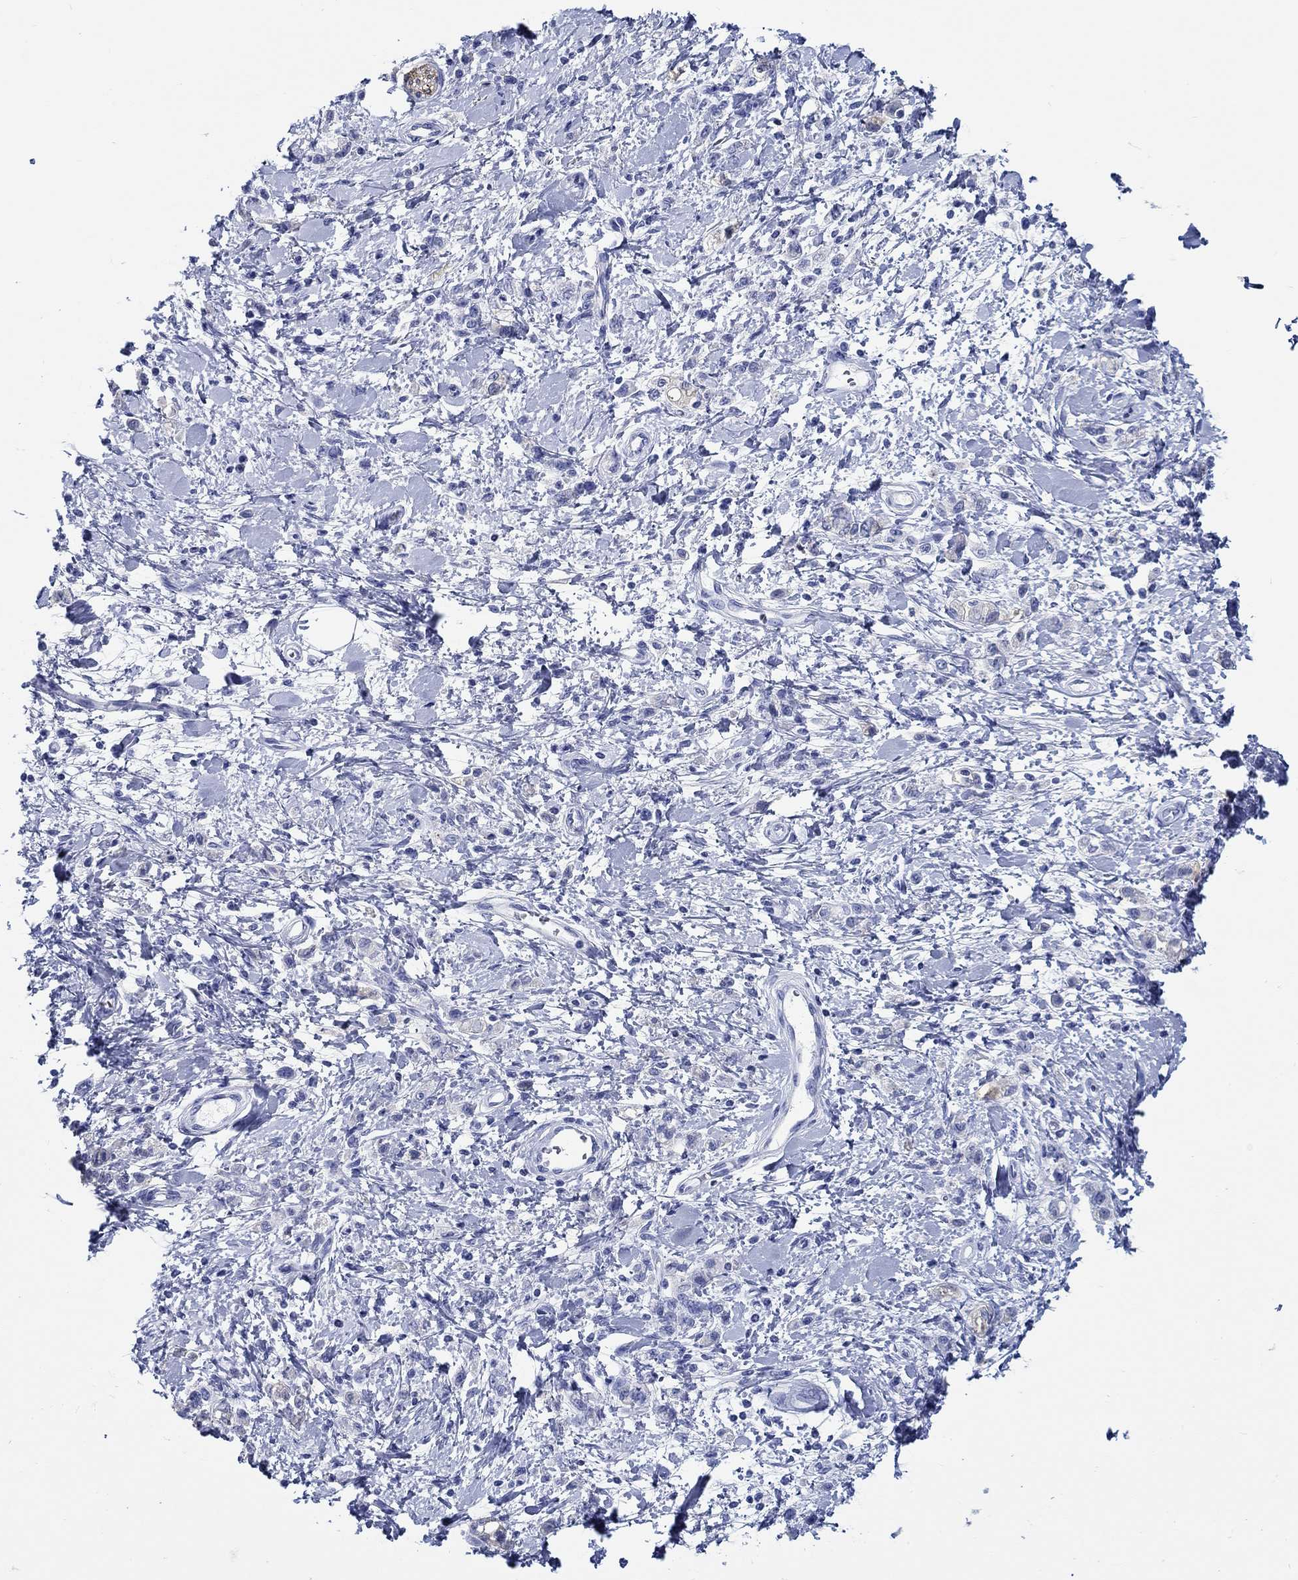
{"staining": {"intensity": "negative", "quantity": "none", "location": "none"}, "tissue": "stomach cancer", "cell_type": "Tumor cells", "image_type": "cancer", "snomed": [{"axis": "morphology", "description": "Adenocarcinoma, NOS"}, {"axis": "topography", "description": "Stomach"}], "caption": "Immunohistochemistry of stomach cancer reveals no positivity in tumor cells. (Brightfield microscopy of DAB immunohistochemistry at high magnification).", "gene": "FBXO2", "patient": {"sex": "male", "age": 77}}